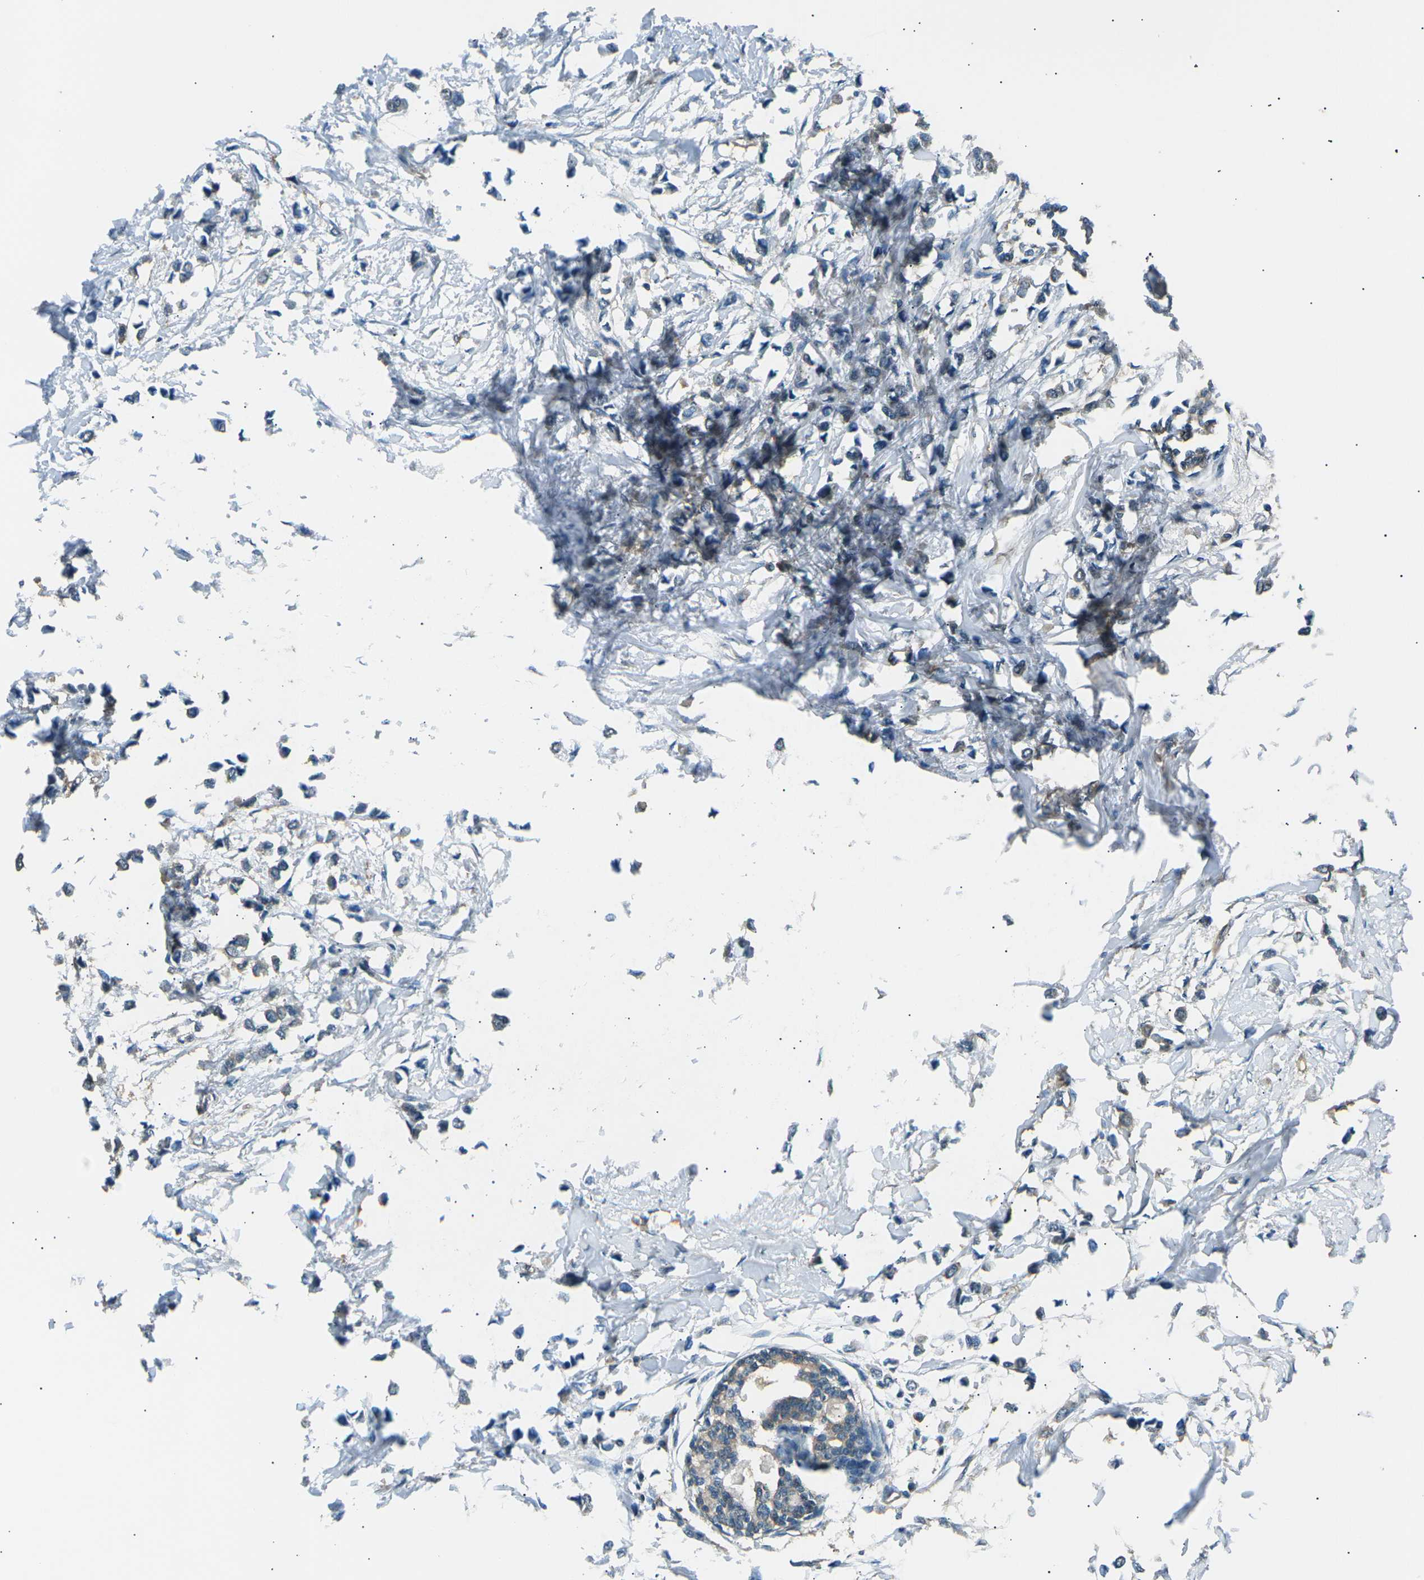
{"staining": {"intensity": "negative", "quantity": "none", "location": "none"}, "tissue": "breast cancer", "cell_type": "Tumor cells", "image_type": "cancer", "snomed": [{"axis": "morphology", "description": "Lobular carcinoma"}, {"axis": "topography", "description": "Breast"}], "caption": "Tumor cells are negative for protein expression in human breast cancer.", "gene": "SLK", "patient": {"sex": "female", "age": 51}}